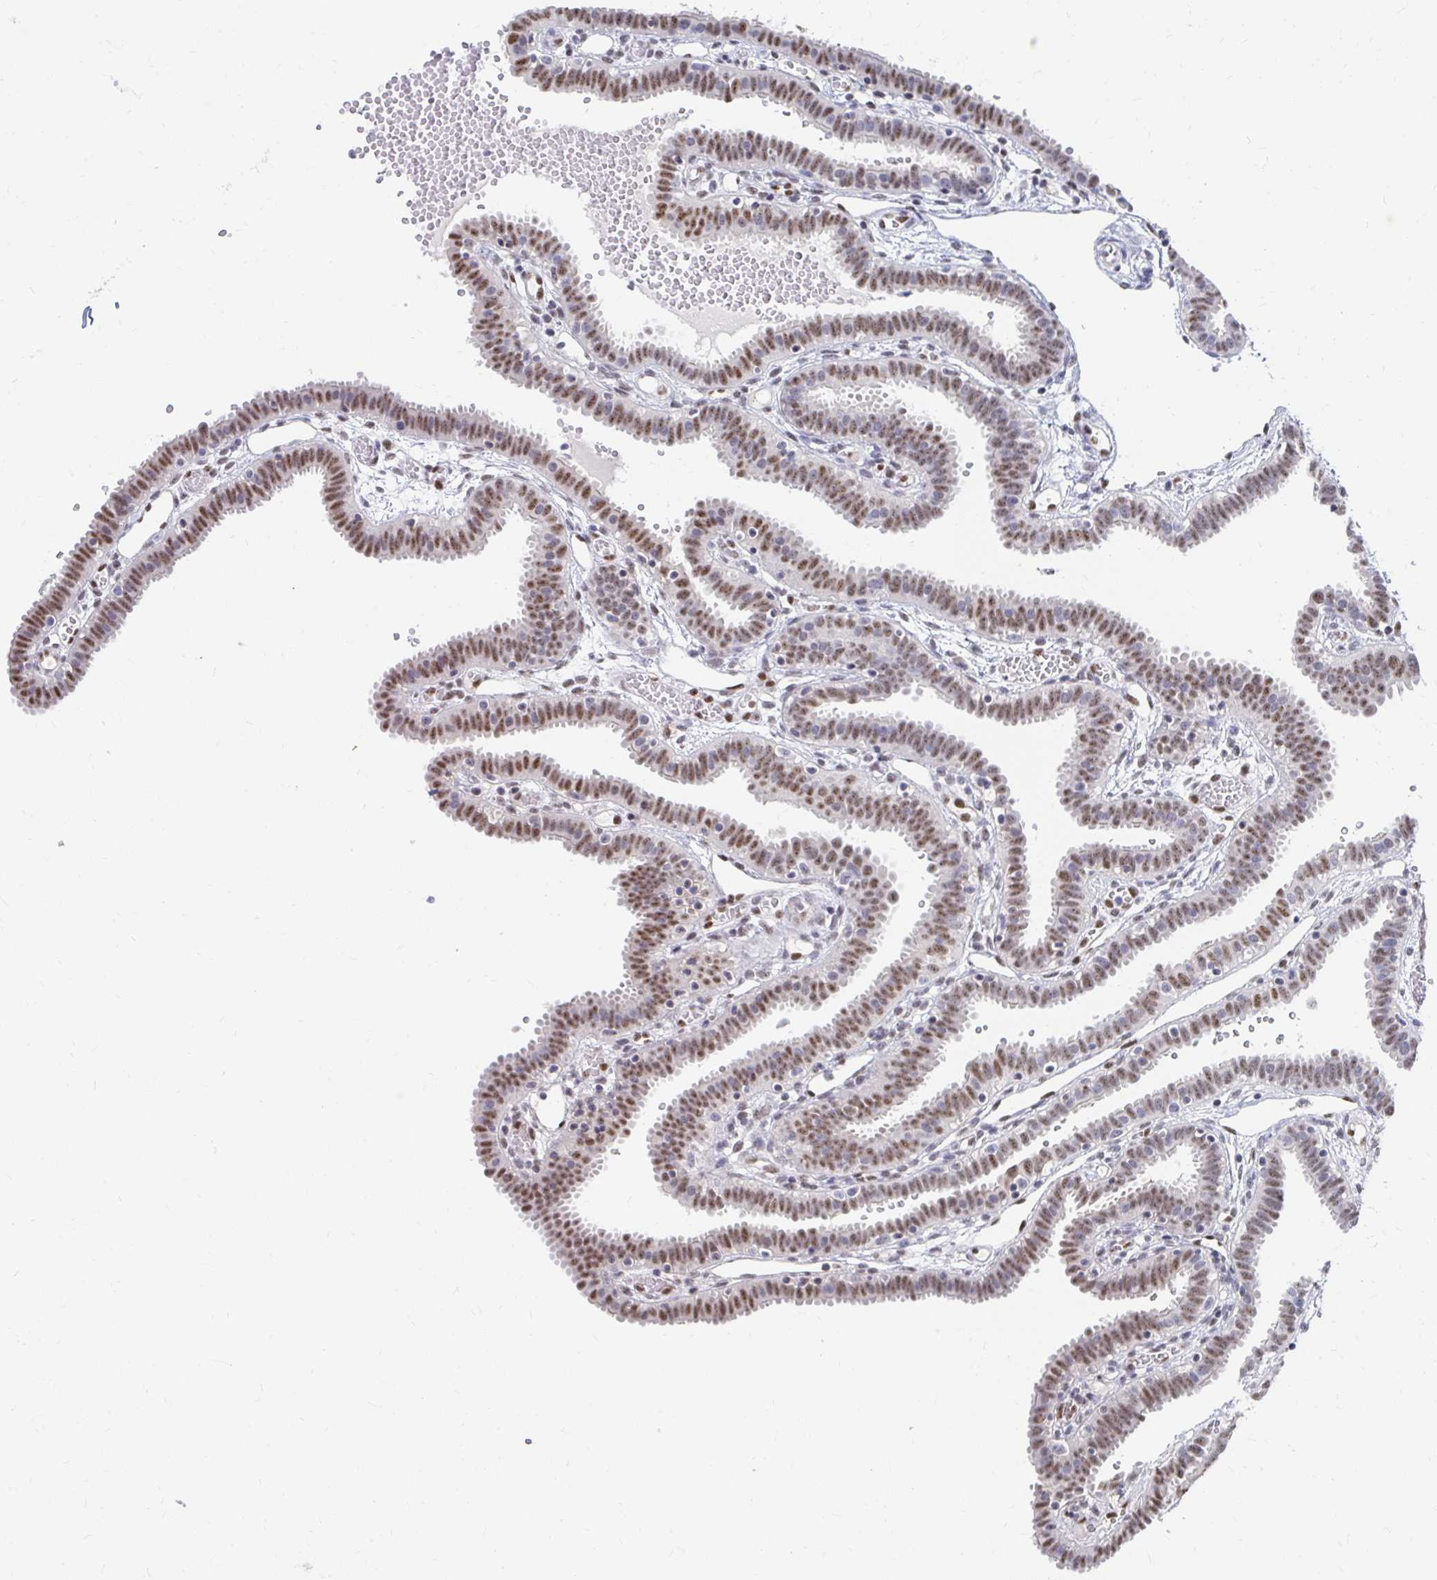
{"staining": {"intensity": "moderate", "quantity": "25%-75%", "location": "nuclear"}, "tissue": "fallopian tube", "cell_type": "Glandular cells", "image_type": "normal", "snomed": [{"axis": "morphology", "description": "Normal tissue, NOS"}, {"axis": "topography", "description": "Fallopian tube"}], "caption": "Moderate nuclear staining for a protein is appreciated in about 25%-75% of glandular cells of benign fallopian tube using immunohistochemistry (IHC).", "gene": "CLIC3", "patient": {"sex": "female", "age": 37}}